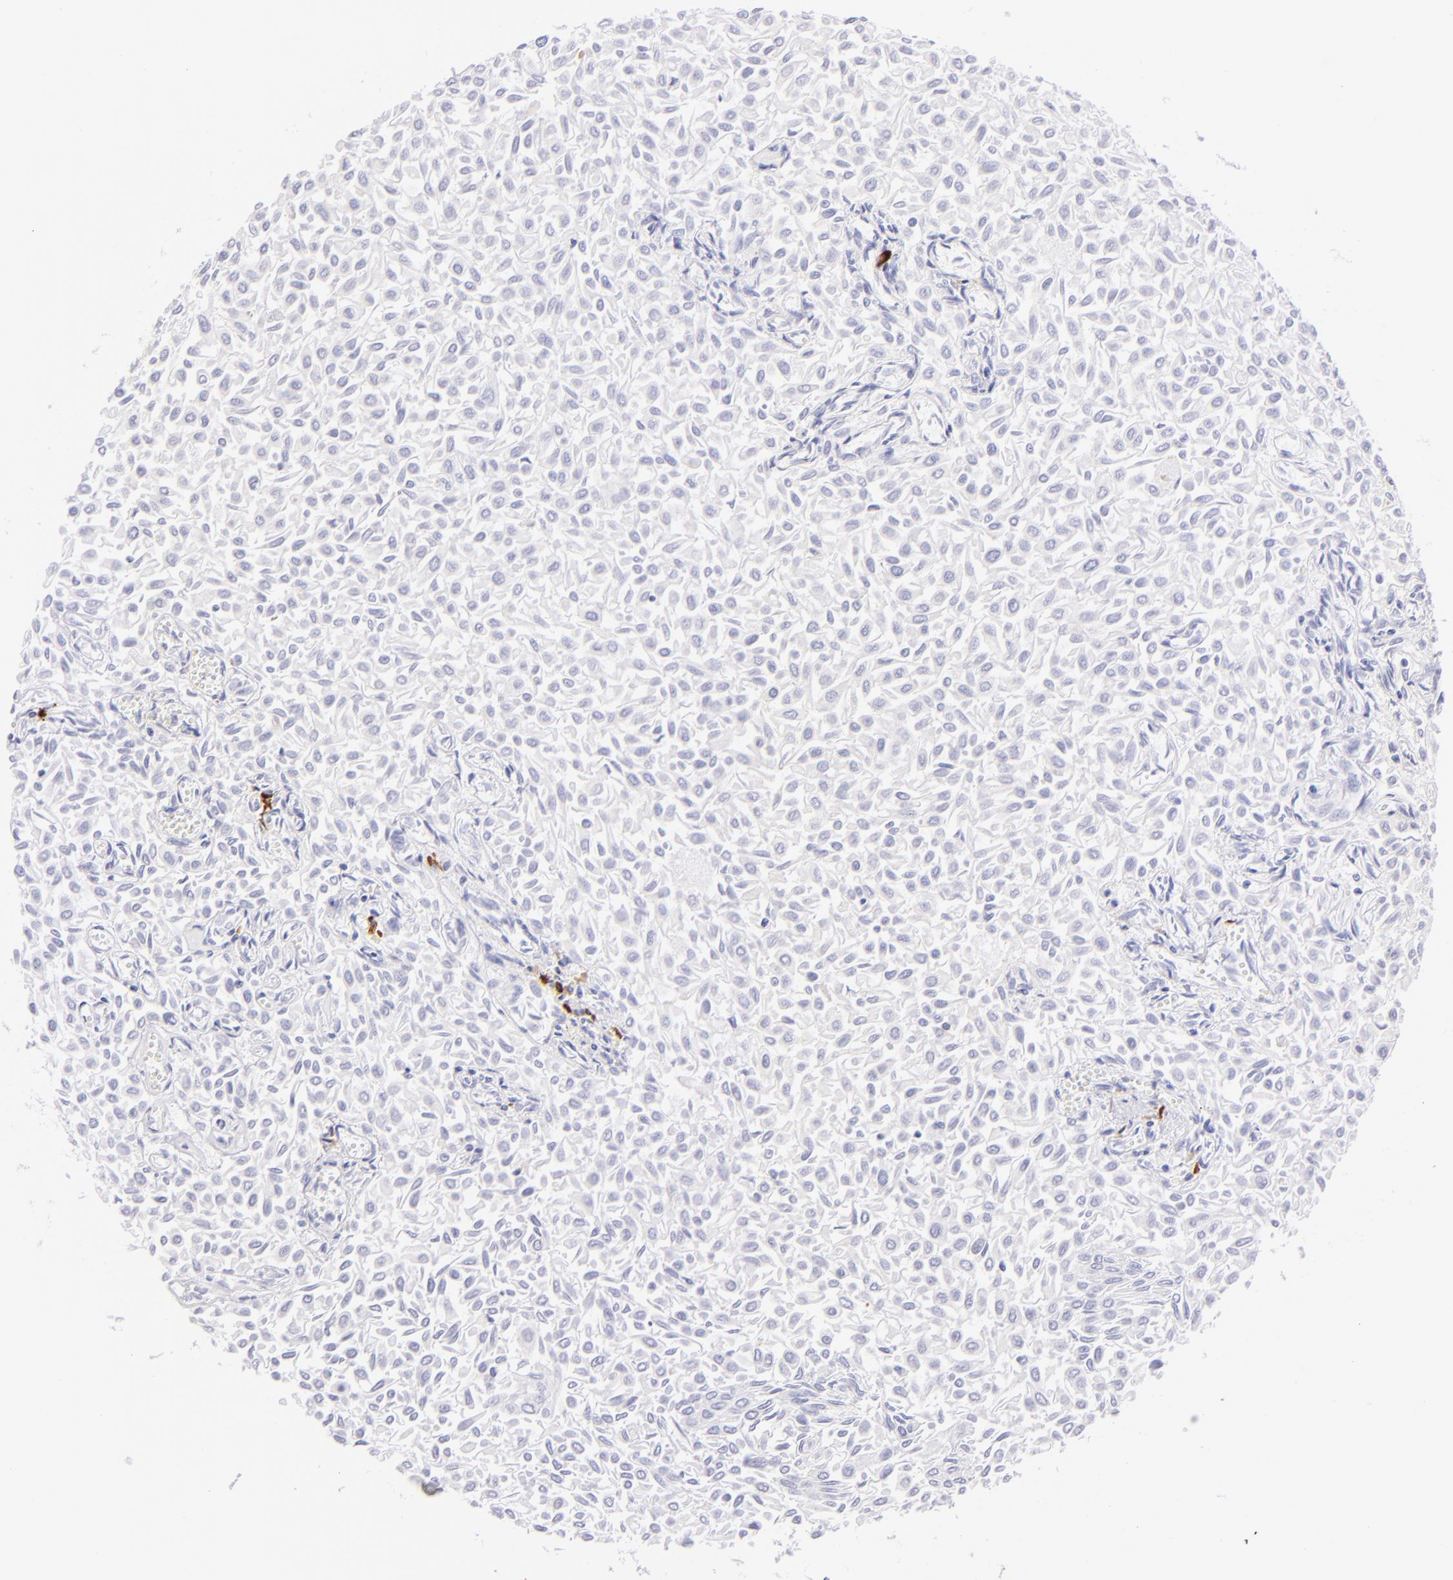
{"staining": {"intensity": "negative", "quantity": "none", "location": "none"}, "tissue": "urothelial cancer", "cell_type": "Tumor cells", "image_type": "cancer", "snomed": [{"axis": "morphology", "description": "Urothelial carcinoma, Low grade"}, {"axis": "topography", "description": "Urinary bladder"}], "caption": "The image exhibits no staining of tumor cells in low-grade urothelial carcinoma. The staining is performed using DAB brown chromogen with nuclei counter-stained in using hematoxylin.", "gene": "SDC1", "patient": {"sex": "male", "age": 64}}